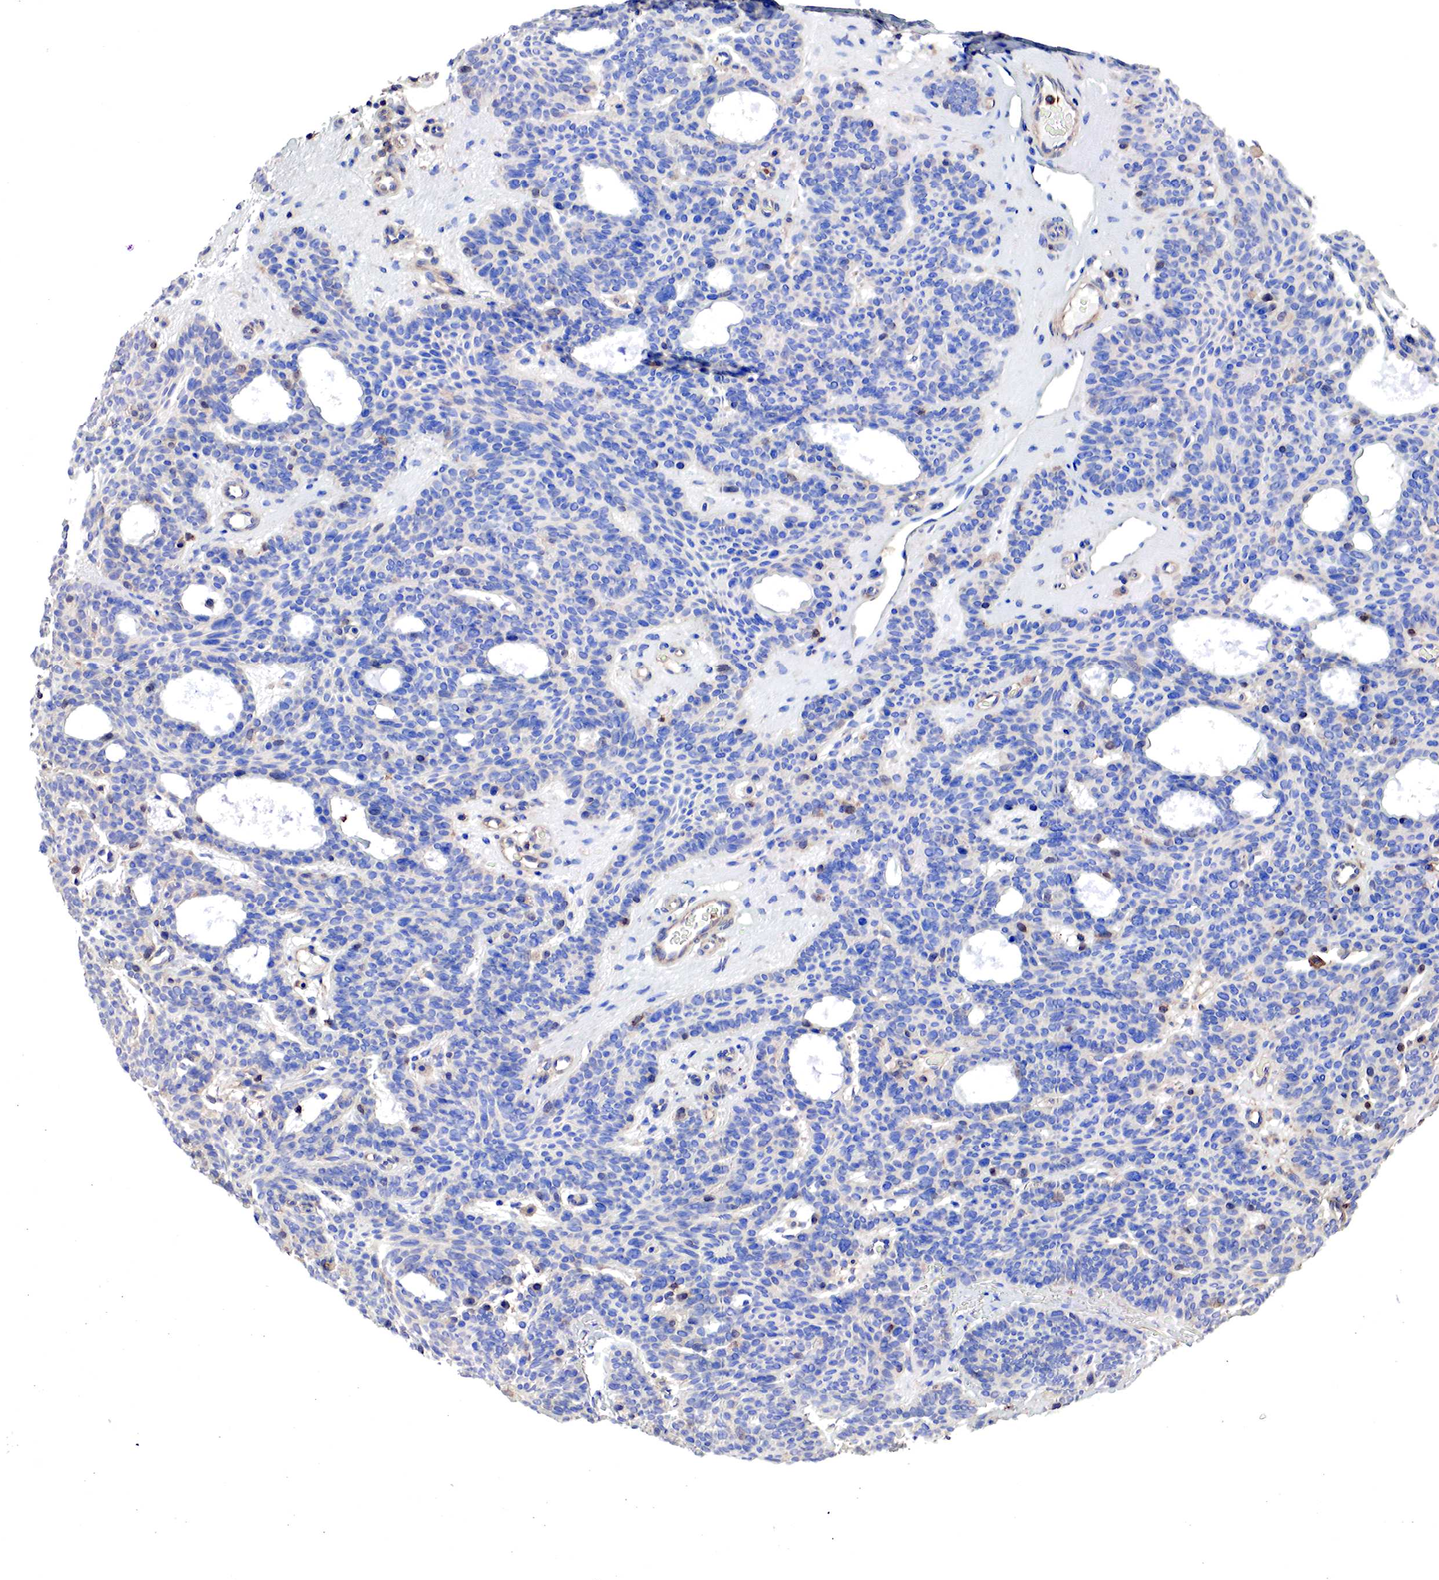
{"staining": {"intensity": "negative", "quantity": "none", "location": "none"}, "tissue": "skin cancer", "cell_type": "Tumor cells", "image_type": "cancer", "snomed": [{"axis": "morphology", "description": "Basal cell carcinoma"}, {"axis": "topography", "description": "Skin"}], "caption": "Immunohistochemistry (IHC) photomicrograph of neoplastic tissue: human skin cancer stained with DAB (3,3'-diaminobenzidine) shows no significant protein expression in tumor cells. (DAB immunohistochemistry (IHC) with hematoxylin counter stain).", "gene": "G6PD", "patient": {"sex": "male", "age": 44}}